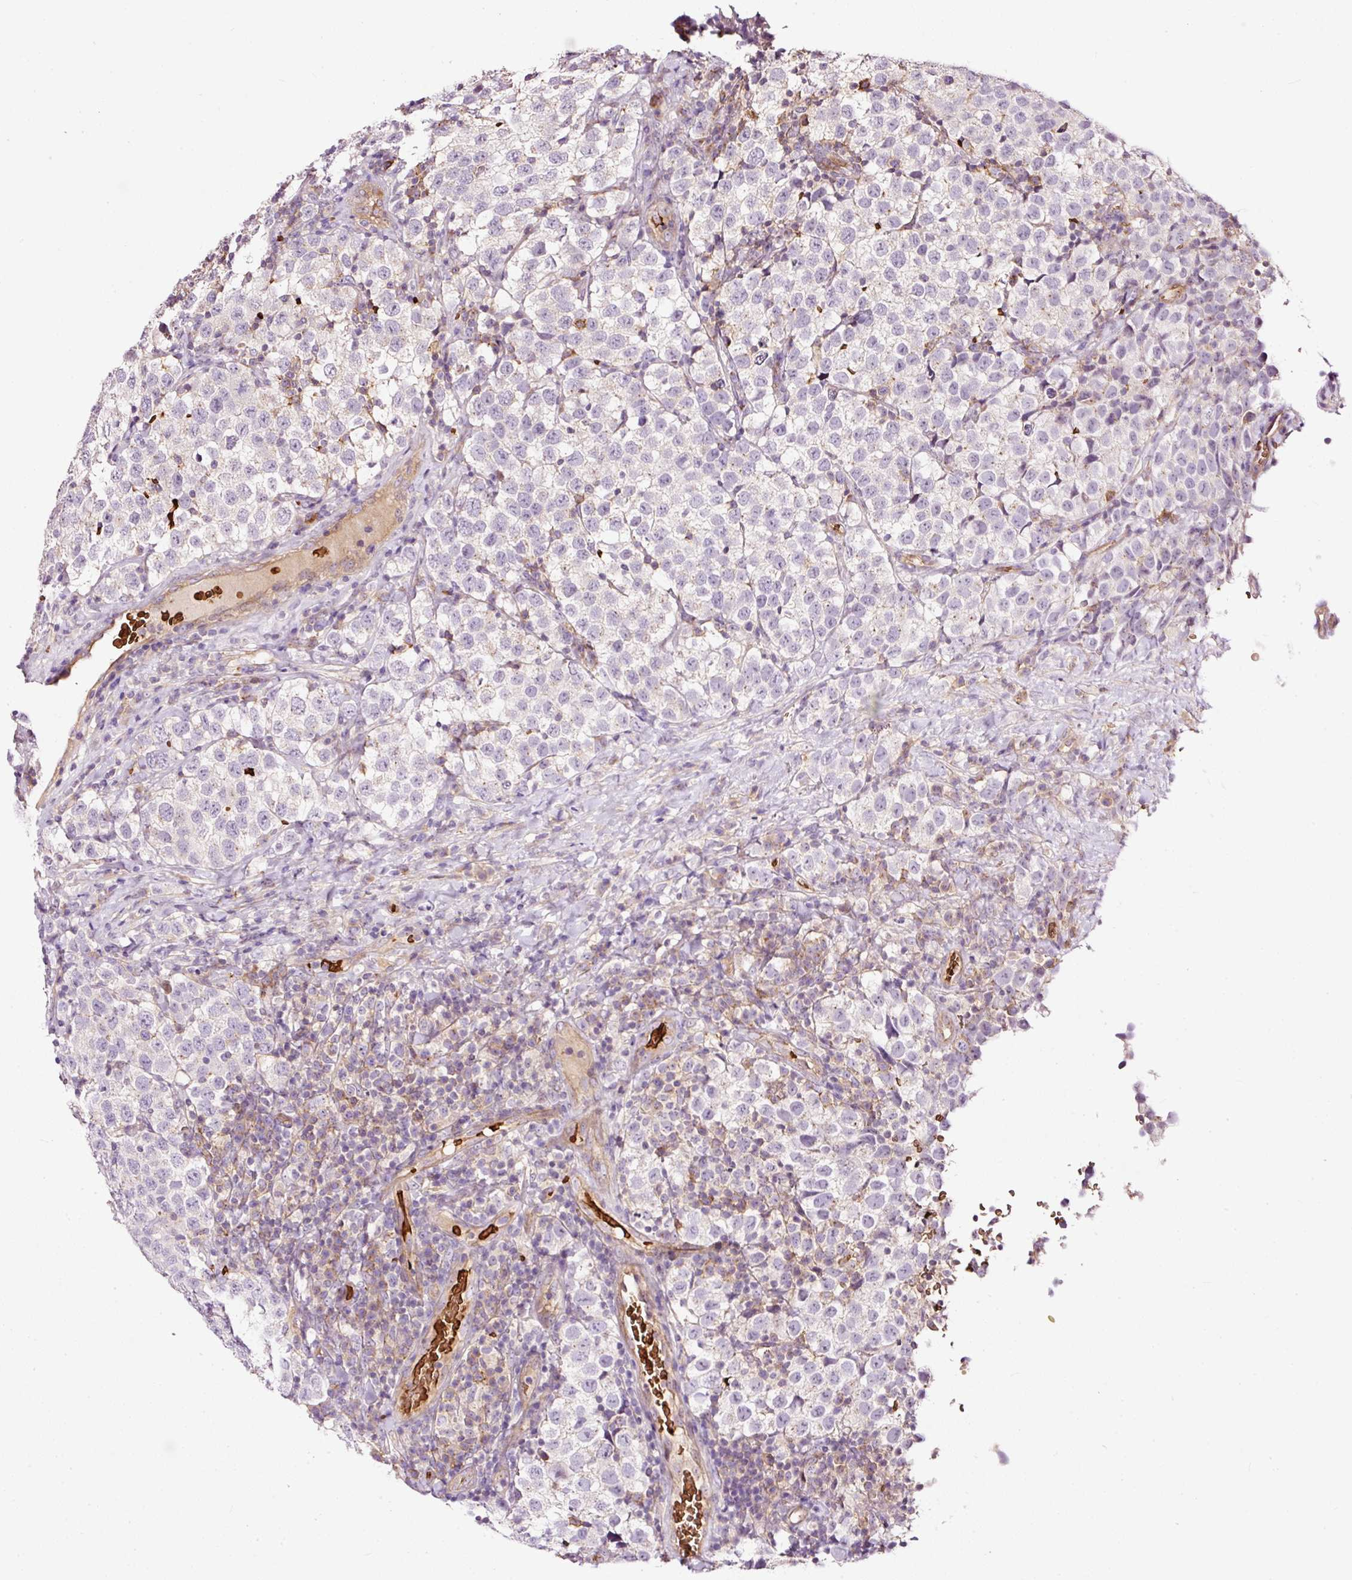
{"staining": {"intensity": "negative", "quantity": "none", "location": "none"}, "tissue": "testis cancer", "cell_type": "Tumor cells", "image_type": "cancer", "snomed": [{"axis": "morphology", "description": "Seminoma, NOS"}, {"axis": "topography", "description": "Testis"}], "caption": "Immunohistochemical staining of testis cancer (seminoma) exhibits no significant positivity in tumor cells. The staining was performed using DAB to visualize the protein expression in brown, while the nuclei were stained in blue with hematoxylin (Magnification: 20x).", "gene": "USHBP1", "patient": {"sex": "male", "age": 34}}